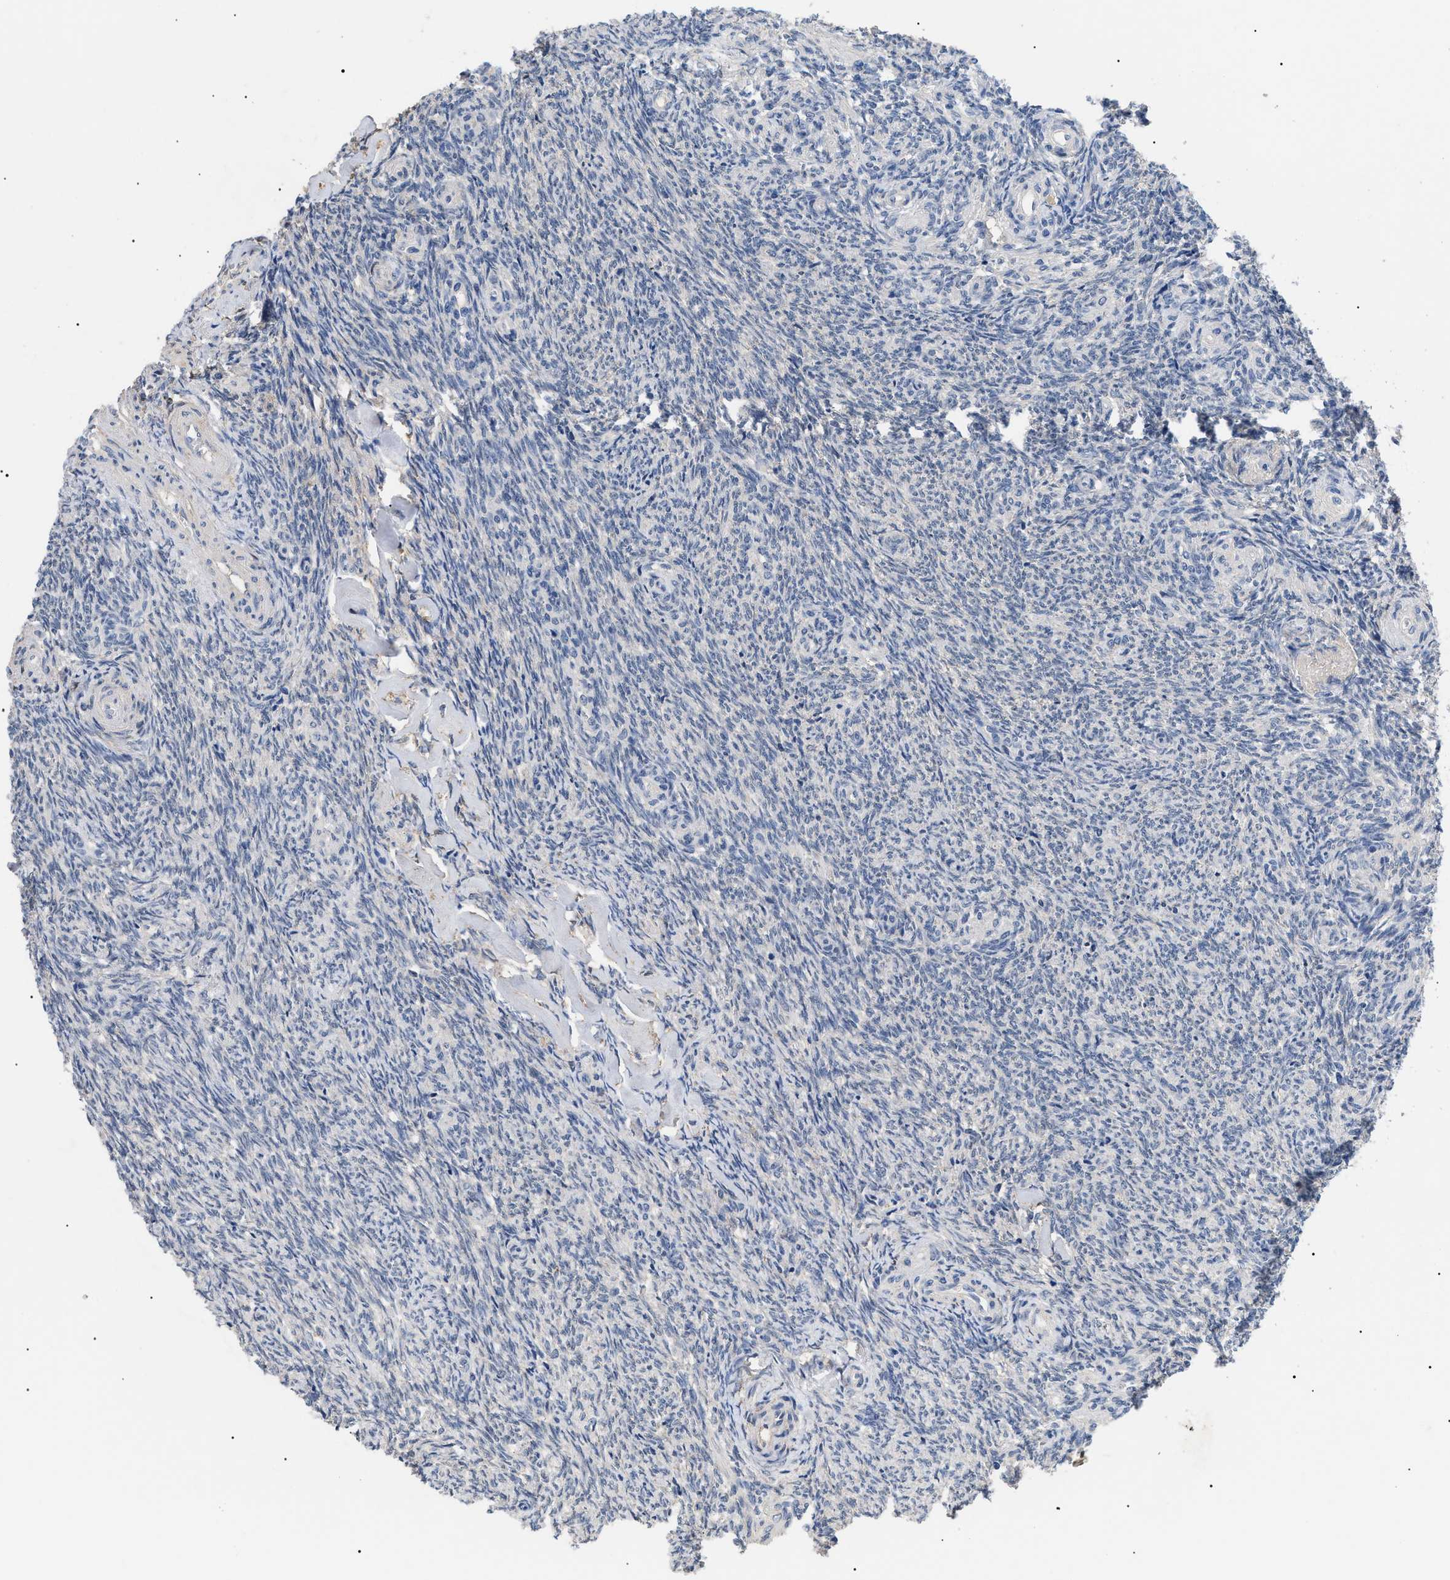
{"staining": {"intensity": "negative", "quantity": "none", "location": "none"}, "tissue": "ovary", "cell_type": "Follicle cells", "image_type": "normal", "snomed": [{"axis": "morphology", "description": "Normal tissue, NOS"}, {"axis": "topography", "description": "Ovary"}], "caption": "Micrograph shows no significant protein staining in follicle cells of unremarkable ovary. (Brightfield microscopy of DAB immunohistochemistry at high magnification).", "gene": "PRRT2", "patient": {"sex": "female", "age": 41}}